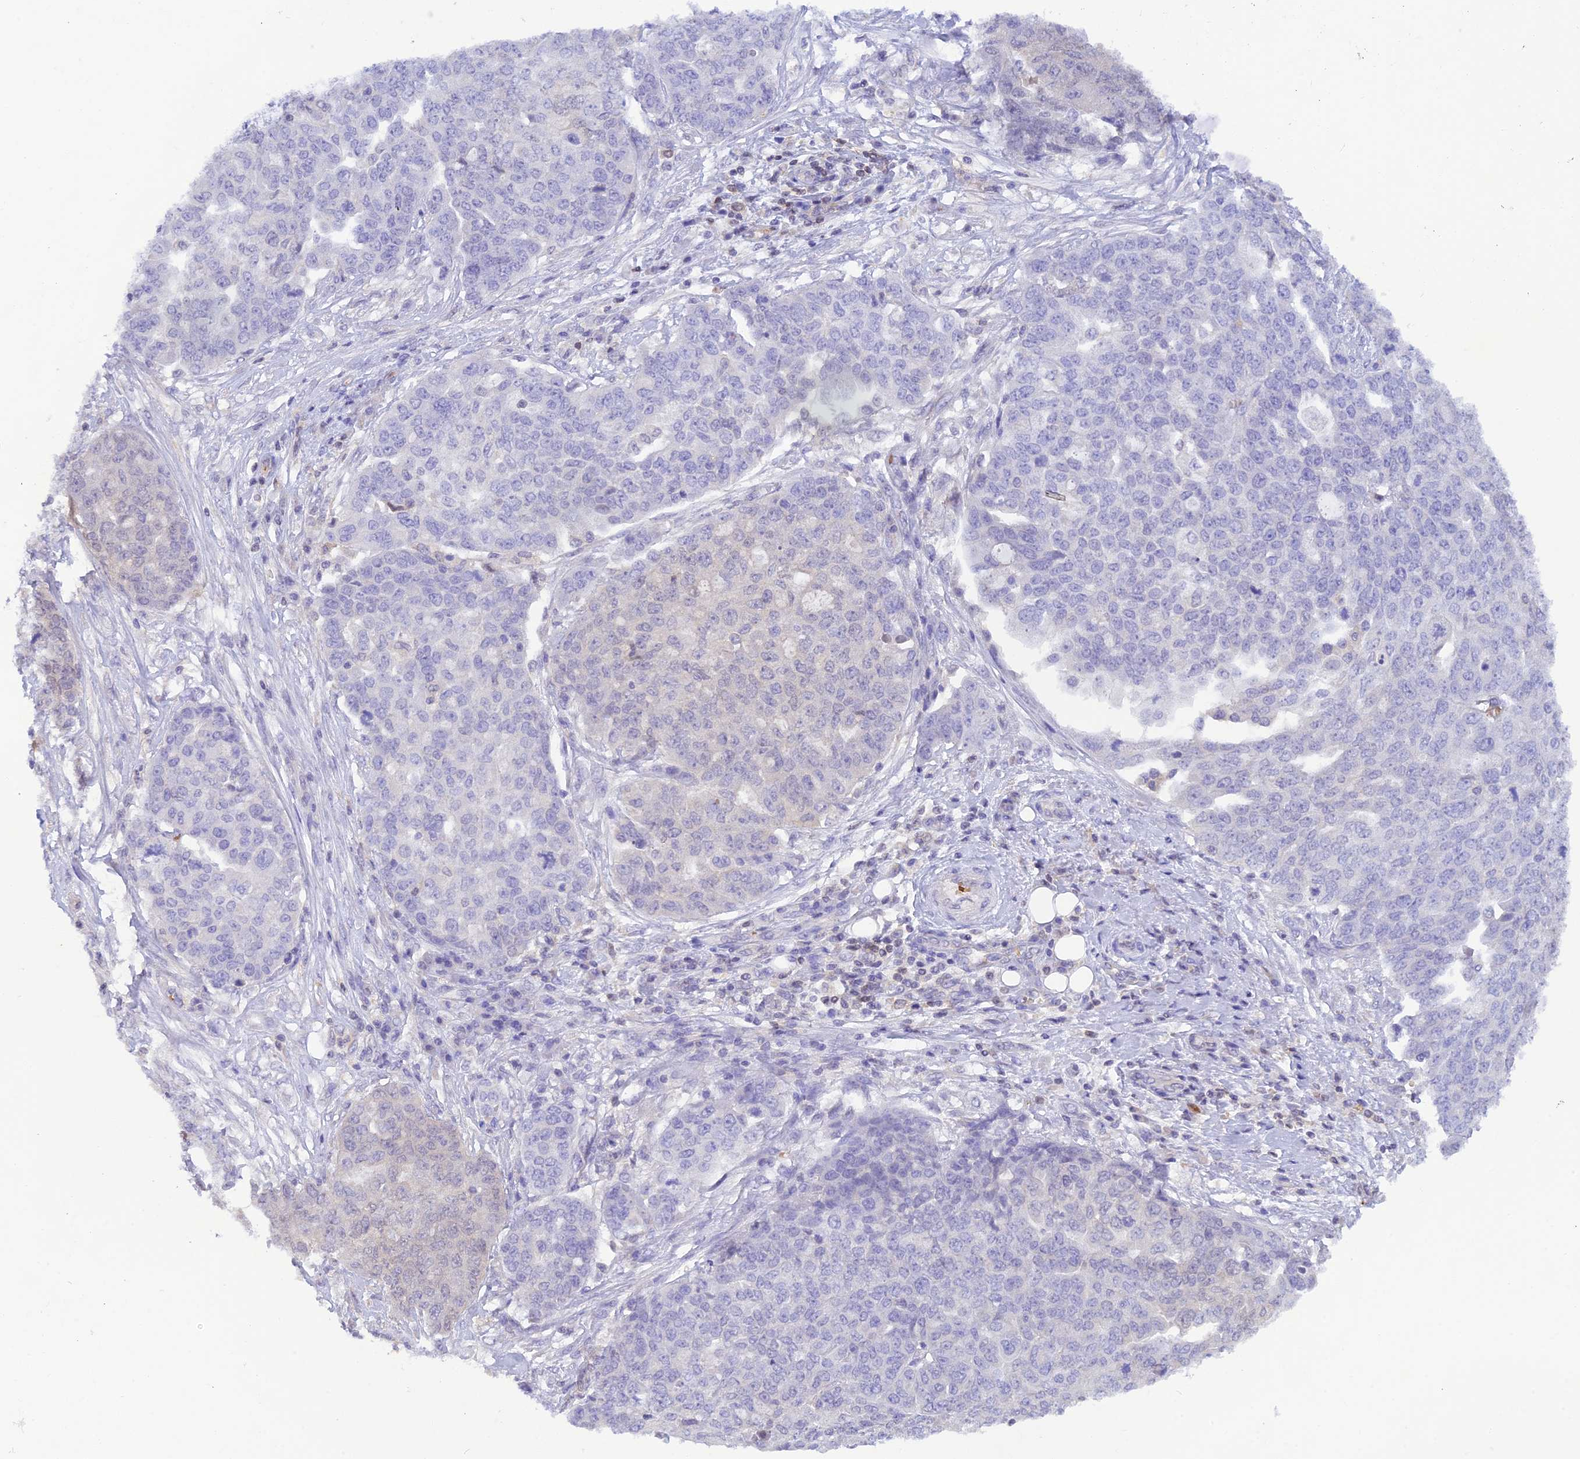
{"staining": {"intensity": "negative", "quantity": "none", "location": "none"}, "tissue": "ovarian cancer", "cell_type": "Tumor cells", "image_type": "cancer", "snomed": [{"axis": "morphology", "description": "Cystadenocarcinoma, serous, NOS"}, {"axis": "topography", "description": "Soft tissue"}, {"axis": "topography", "description": "Ovary"}], "caption": "Tumor cells show no significant protein positivity in serous cystadenocarcinoma (ovarian).", "gene": "HDHD2", "patient": {"sex": "female", "age": 57}}